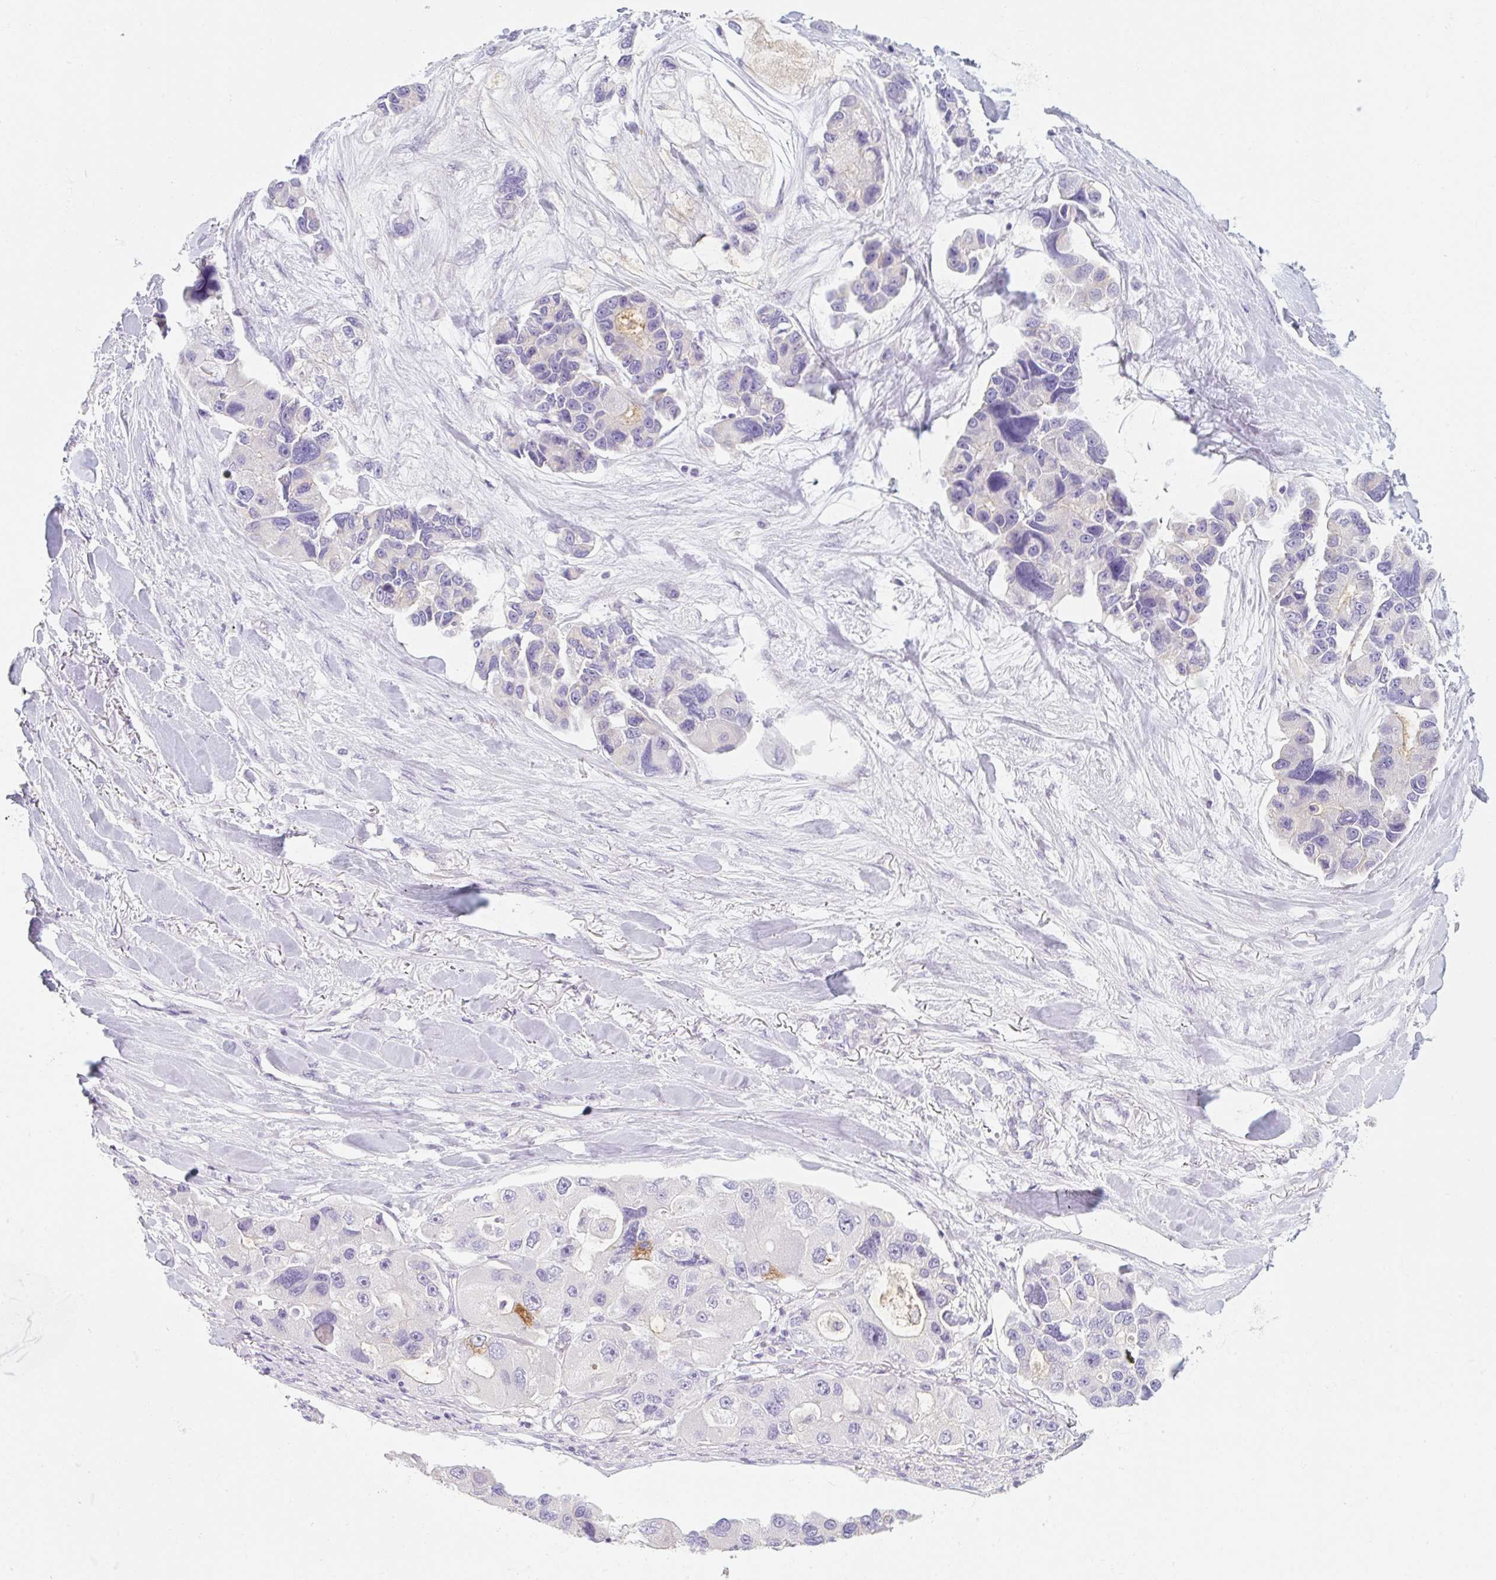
{"staining": {"intensity": "negative", "quantity": "none", "location": "none"}, "tissue": "lung cancer", "cell_type": "Tumor cells", "image_type": "cancer", "snomed": [{"axis": "morphology", "description": "Adenocarcinoma, NOS"}, {"axis": "topography", "description": "Lung"}], "caption": "Image shows no significant protein staining in tumor cells of lung cancer (adenocarcinoma).", "gene": "LYVE1", "patient": {"sex": "female", "age": 54}}